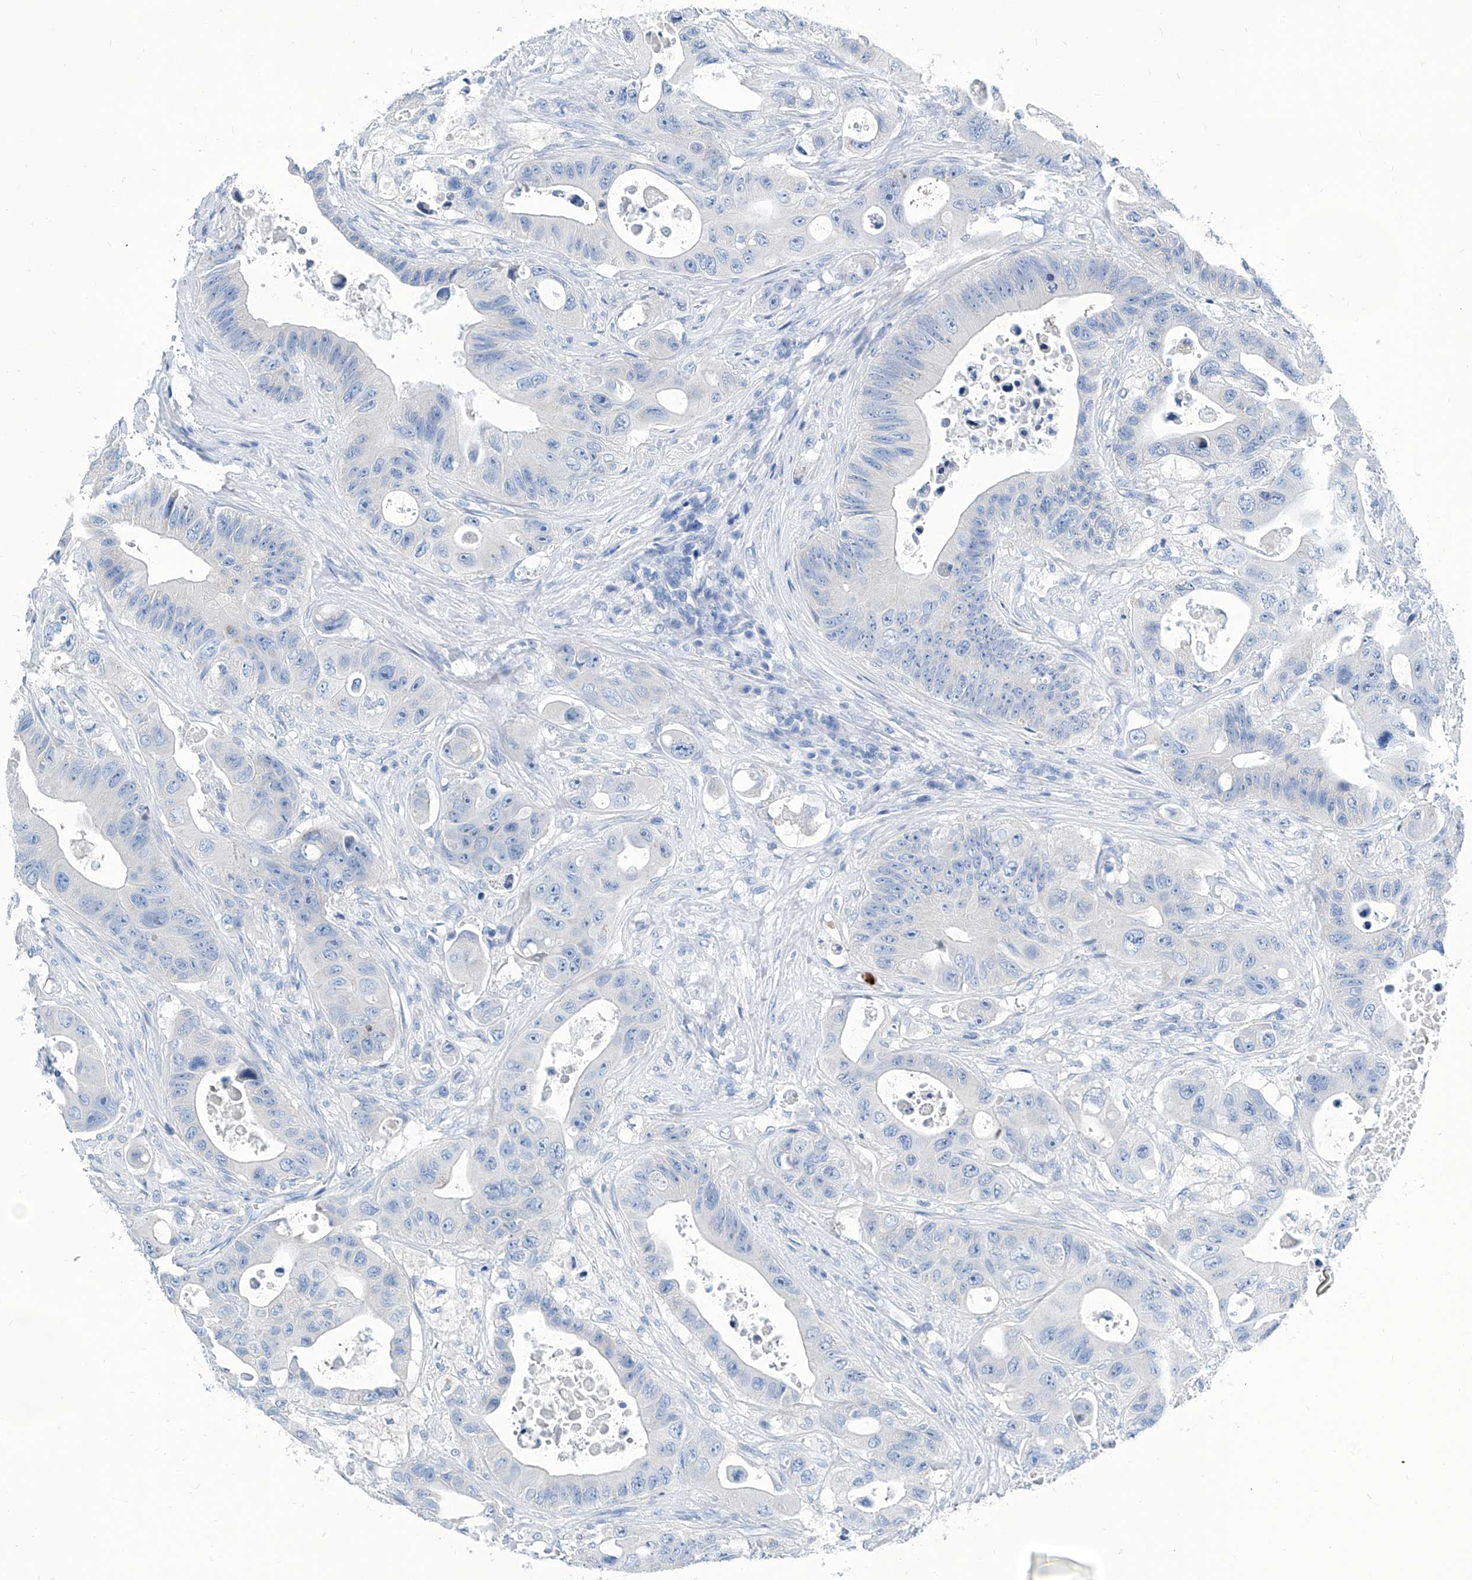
{"staining": {"intensity": "negative", "quantity": "none", "location": "none"}, "tissue": "colorectal cancer", "cell_type": "Tumor cells", "image_type": "cancer", "snomed": [{"axis": "morphology", "description": "Adenocarcinoma, NOS"}, {"axis": "topography", "description": "Colon"}], "caption": "DAB (3,3'-diaminobenzidine) immunohistochemical staining of human colorectal cancer (adenocarcinoma) demonstrates no significant positivity in tumor cells.", "gene": "ZNF519", "patient": {"sex": "female", "age": 46}}